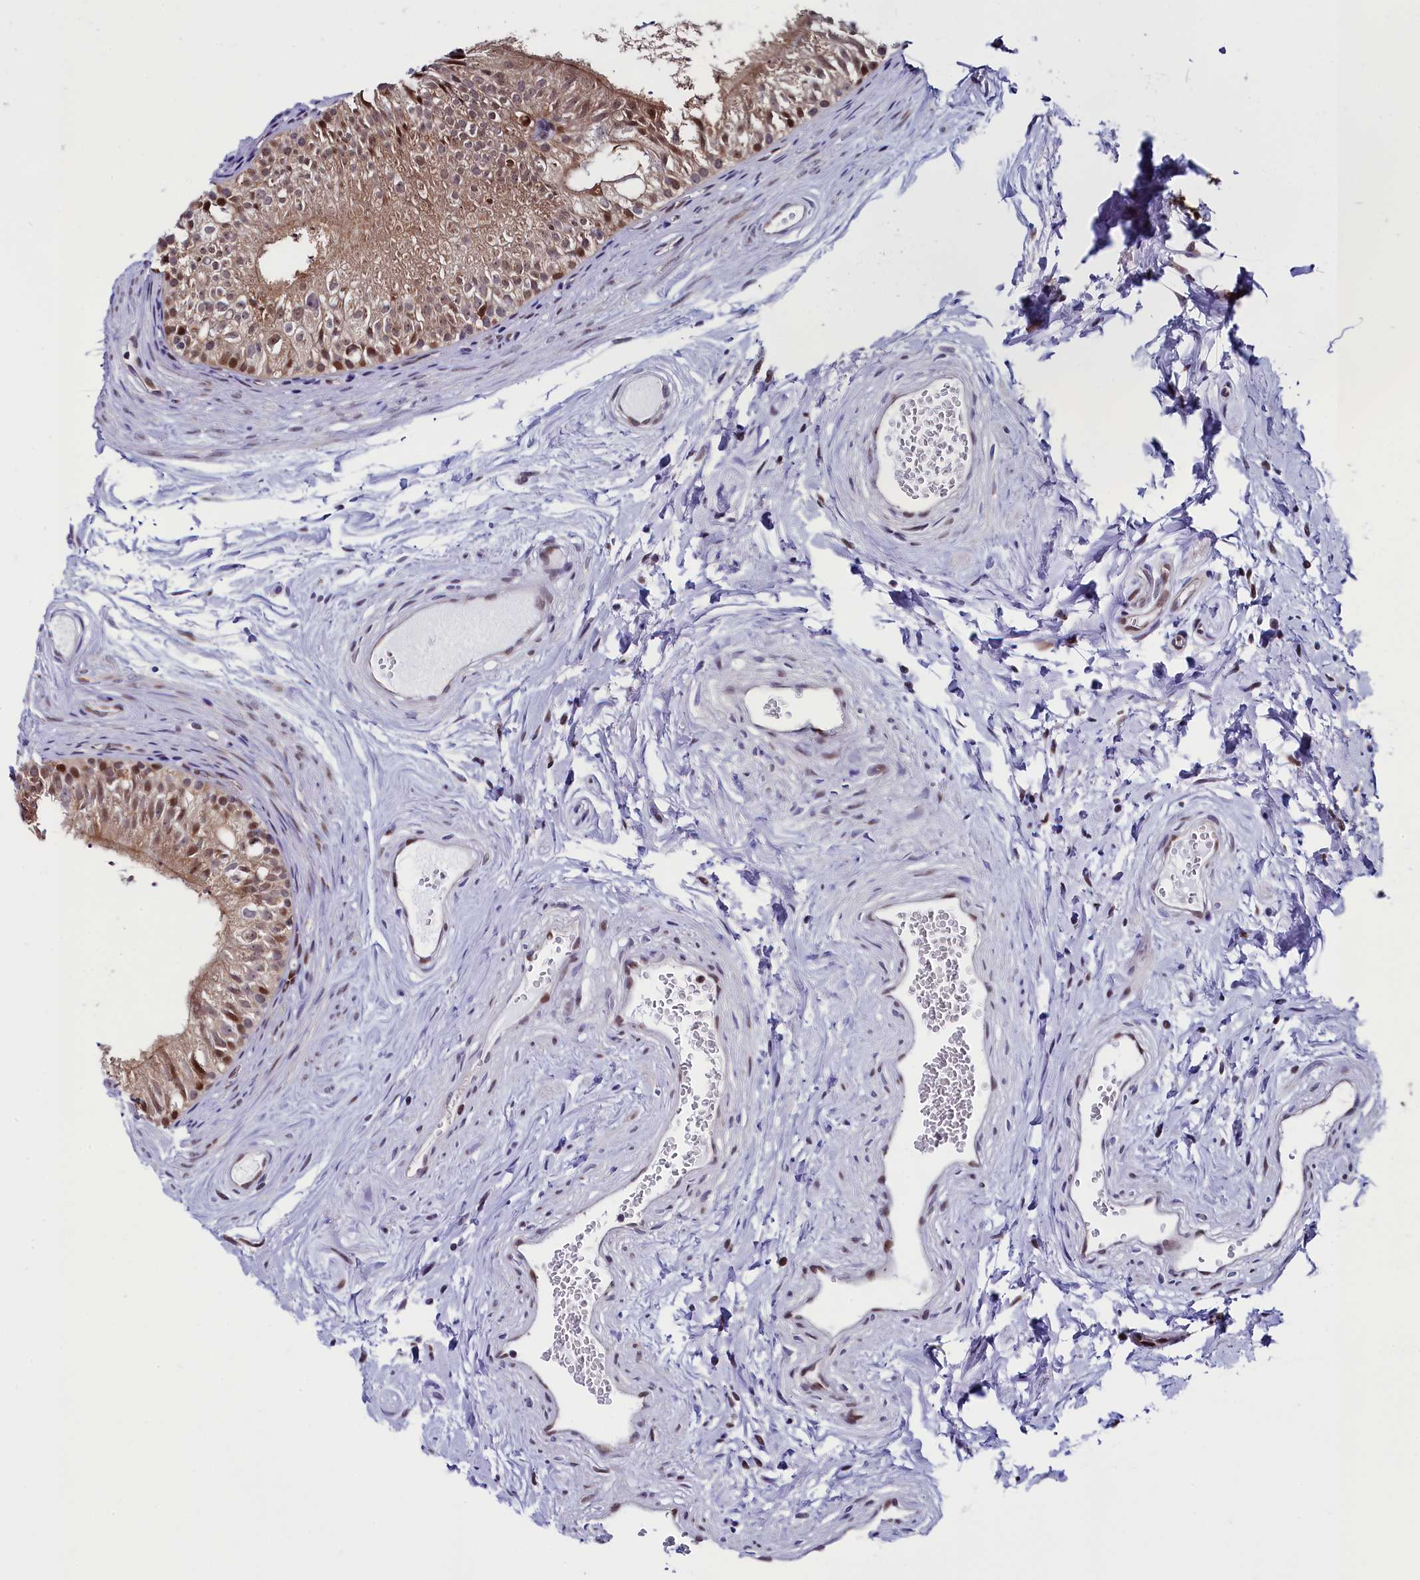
{"staining": {"intensity": "strong", "quantity": "25%-75%", "location": "cytoplasmic/membranous,nuclear"}, "tissue": "epididymis", "cell_type": "Glandular cells", "image_type": "normal", "snomed": [{"axis": "morphology", "description": "Normal tissue, NOS"}, {"axis": "topography", "description": "Epididymis"}], "caption": "Immunohistochemistry (IHC) histopathology image of unremarkable epididymis: epididymis stained using IHC exhibits high levels of strong protein expression localized specifically in the cytoplasmic/membranous,nuclear of glandular cells, appearing as a cytoplasmic/membranous,nuclear brown color.", "gene": "CIAPIN1", "patient": {"sex": "male", "age": 56}}